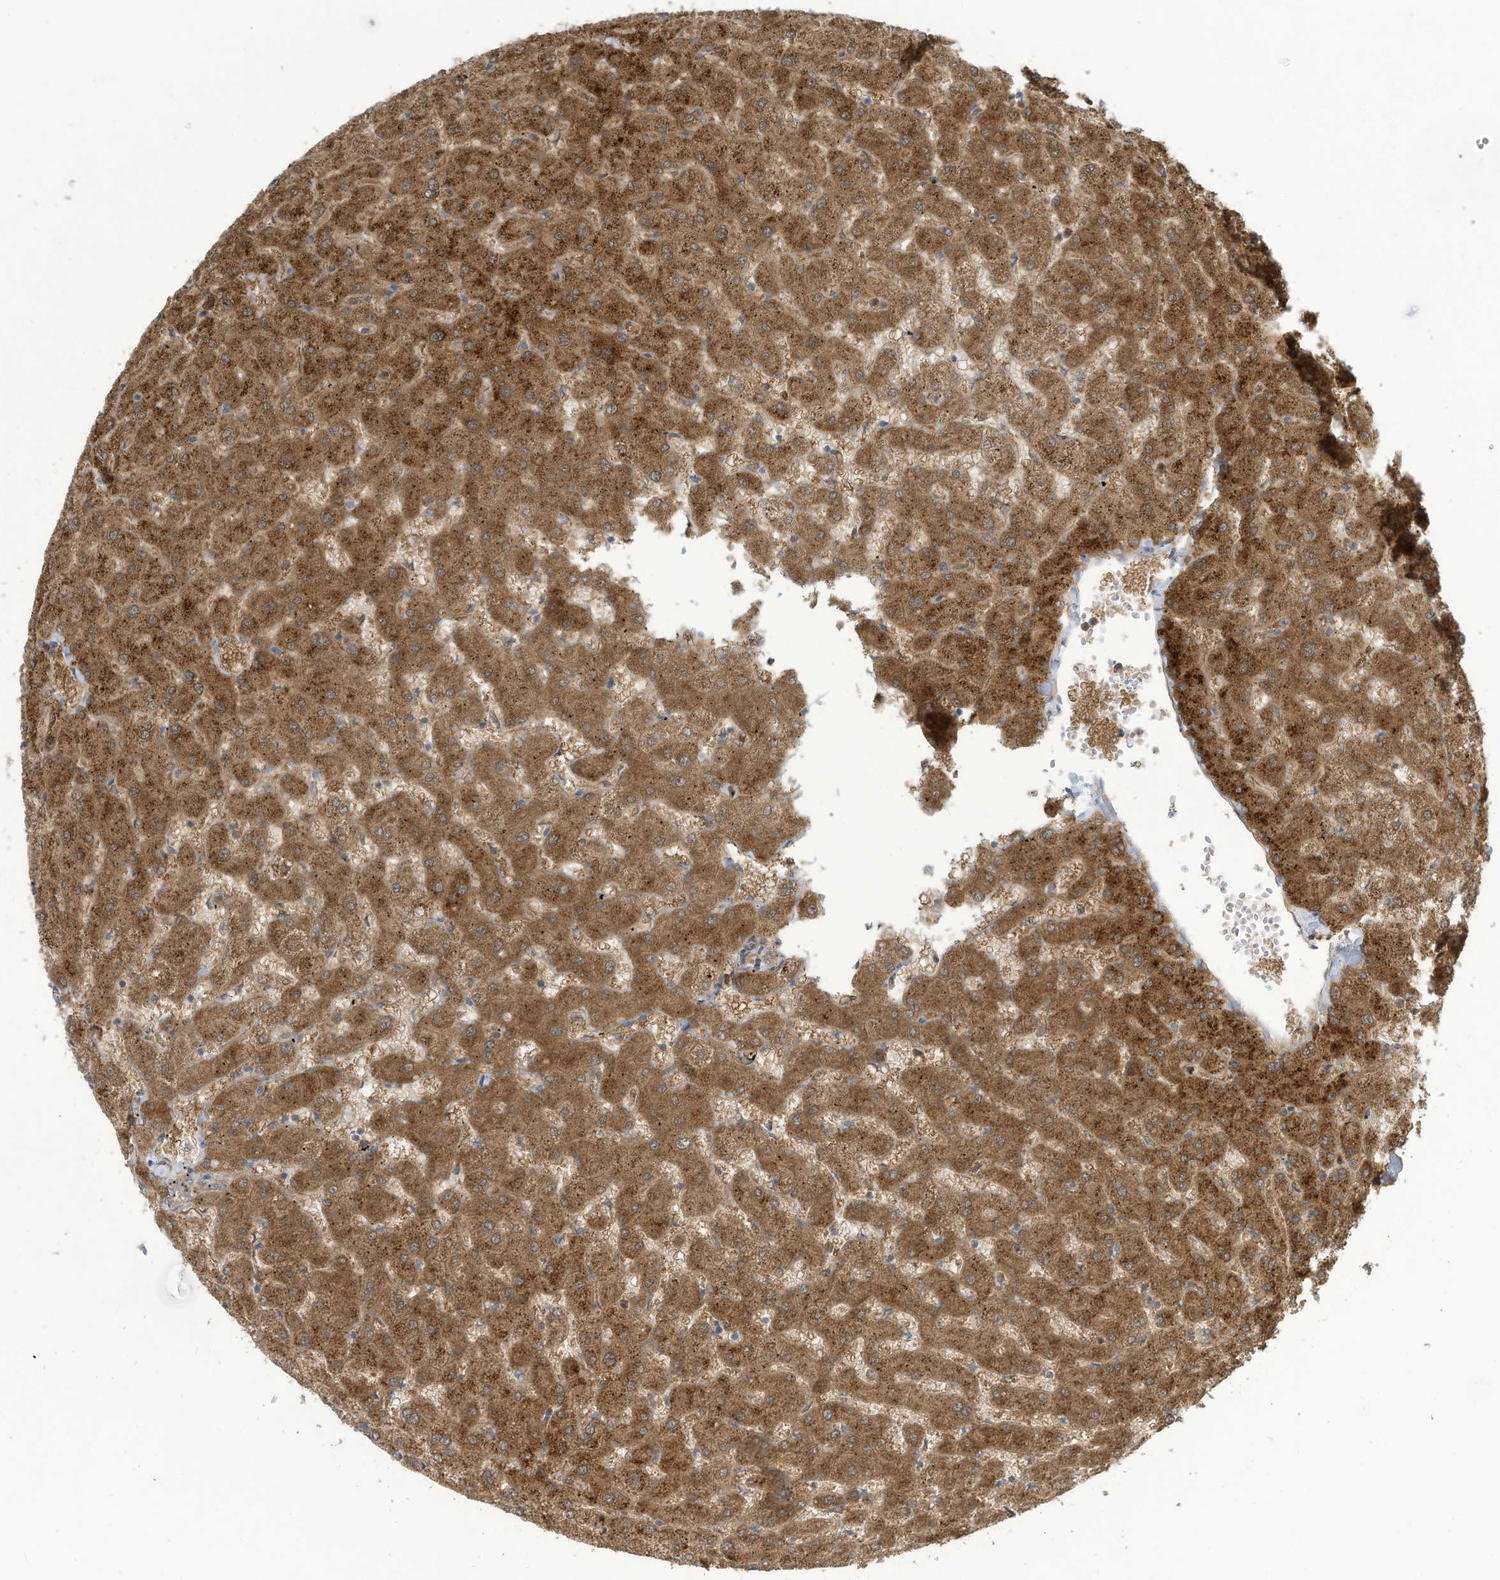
{"staining": {"intensity": "weak", "quantity": ">75%", "location": "cytoplasmic/membranous"}, "tissue": "liver", "cell_type": "Cholangiocytes", "image_type": "normal", "snomed": [{"axis": "morphology", "description": "Normal tissue, NOS"}, {"axis": "topography", "description": "Liver"}], "caption": "This image shows immunohistochemistry (IHC) staining of normal liver, with low weak cytoplasmic/membranous expression in about >75% of cholangiocytes.", "gene": "ADI1", "patient": {"sex": "female", "age": 63}}